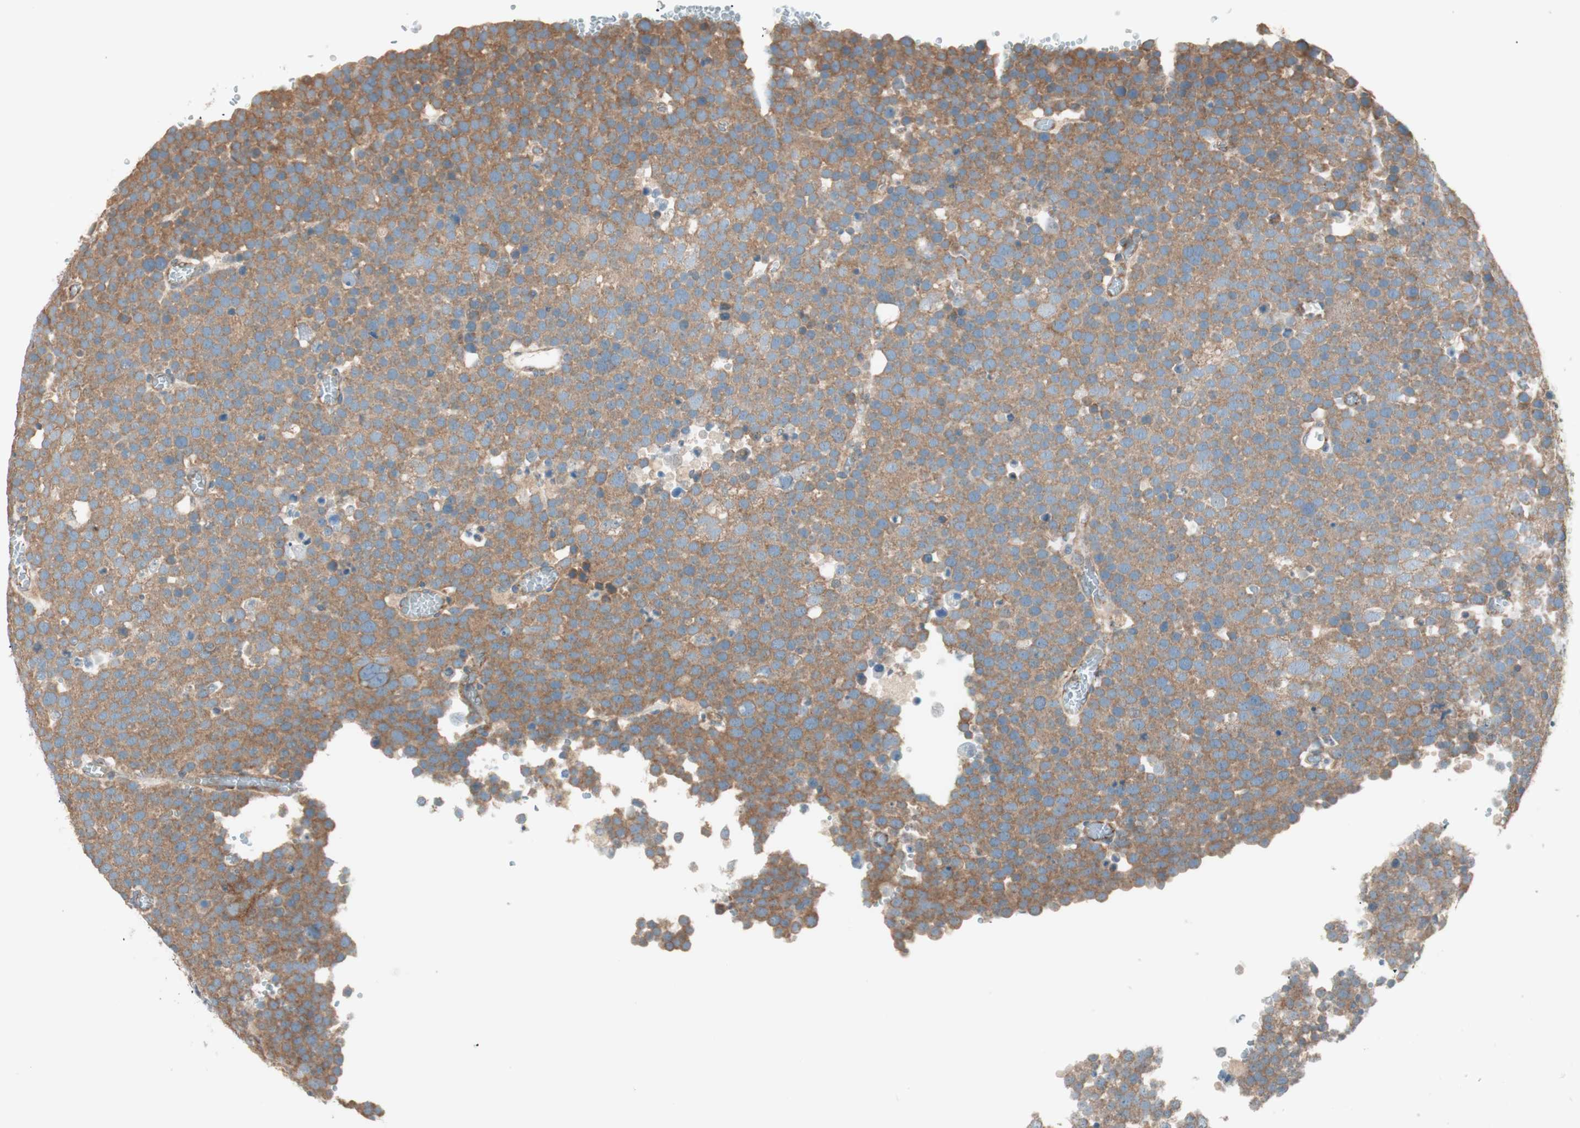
{"staining": {"intensity": "moderate", "quantity": ">75%", "location": "cytoplasmic/membranous"}, "tissue": "testis cancer", "cell_type": "Tumor cells", "image_type": "cancer", "snomed": [{"axis": "morphology", "description": "Seminoma, NOS"}, {"axis": "topography", "description": "Testis"}], "caption": "Tumor cells show medium levels of moderate cytoplasmic/membranous positivity in approximately >75% of cells in human testis cancer (seminoma). (DAB (3,3'-diaminobenzidine) = brown stain, brightfield microscopy at high magnification).", "gene": "CC2D1A", "patient": {"sex": "male", "age": 71}}